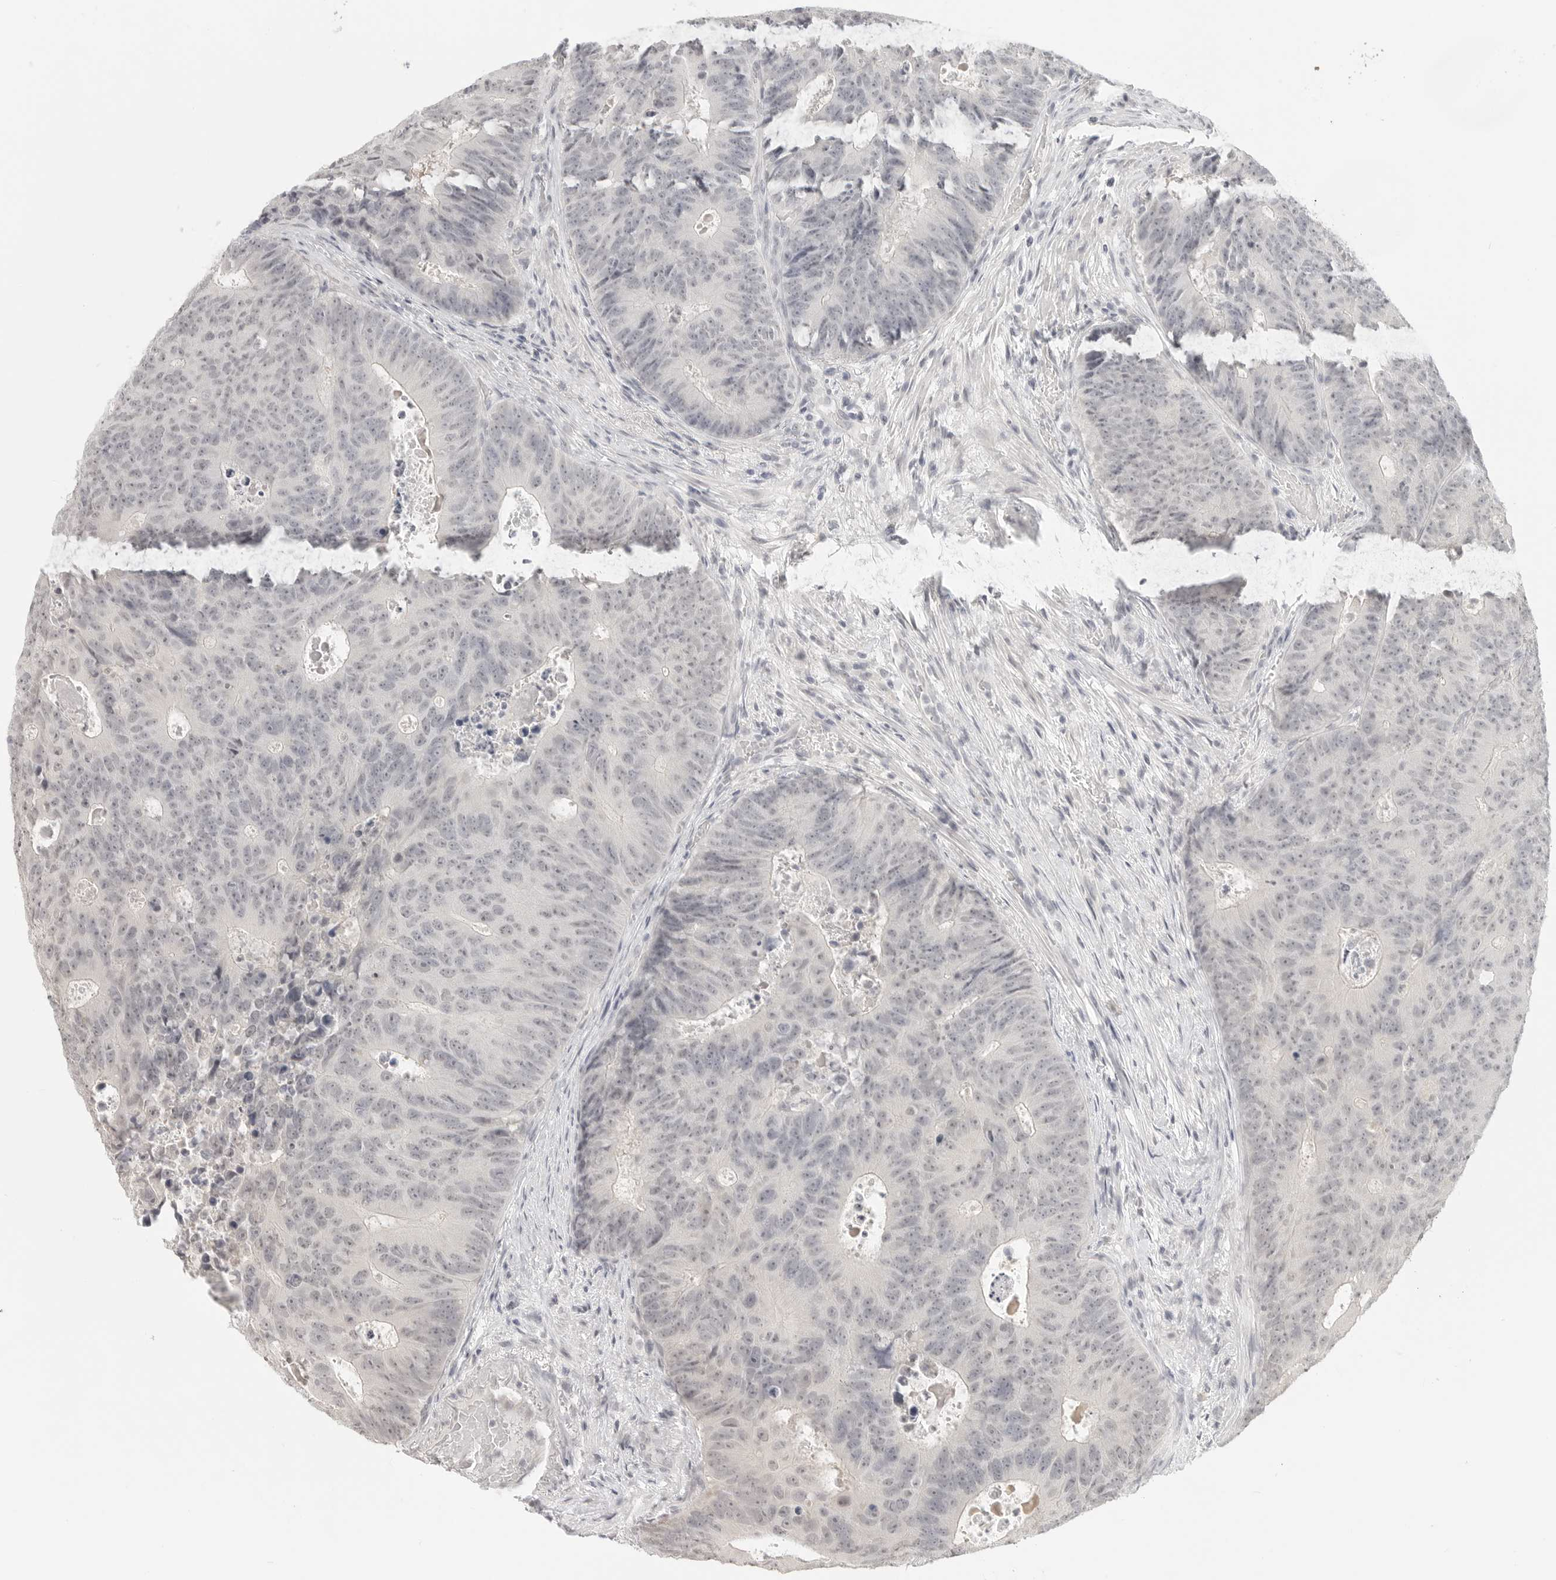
{"staining": {"intensity": "negative", "quantity": "none", "location": "none"}, "tissue": "colorectal cancer", "cell_type": "Tumor cells", "image_type": "cancer", "snomed": [{"axis": "morphology", "description": "Adenocarcinoma, NOS"}, {"axis": "topography", "description": "Colon"}], "caption": "Tumor cells are negative for protein expression in human adenocarcinoma (colorectal). (DAB (3,3'-diaminobenzidine) immunohistochemistry with hematoxylin counter stain).", "gene": "KLK11", "patient": {"sex": "male", "age": 87}}